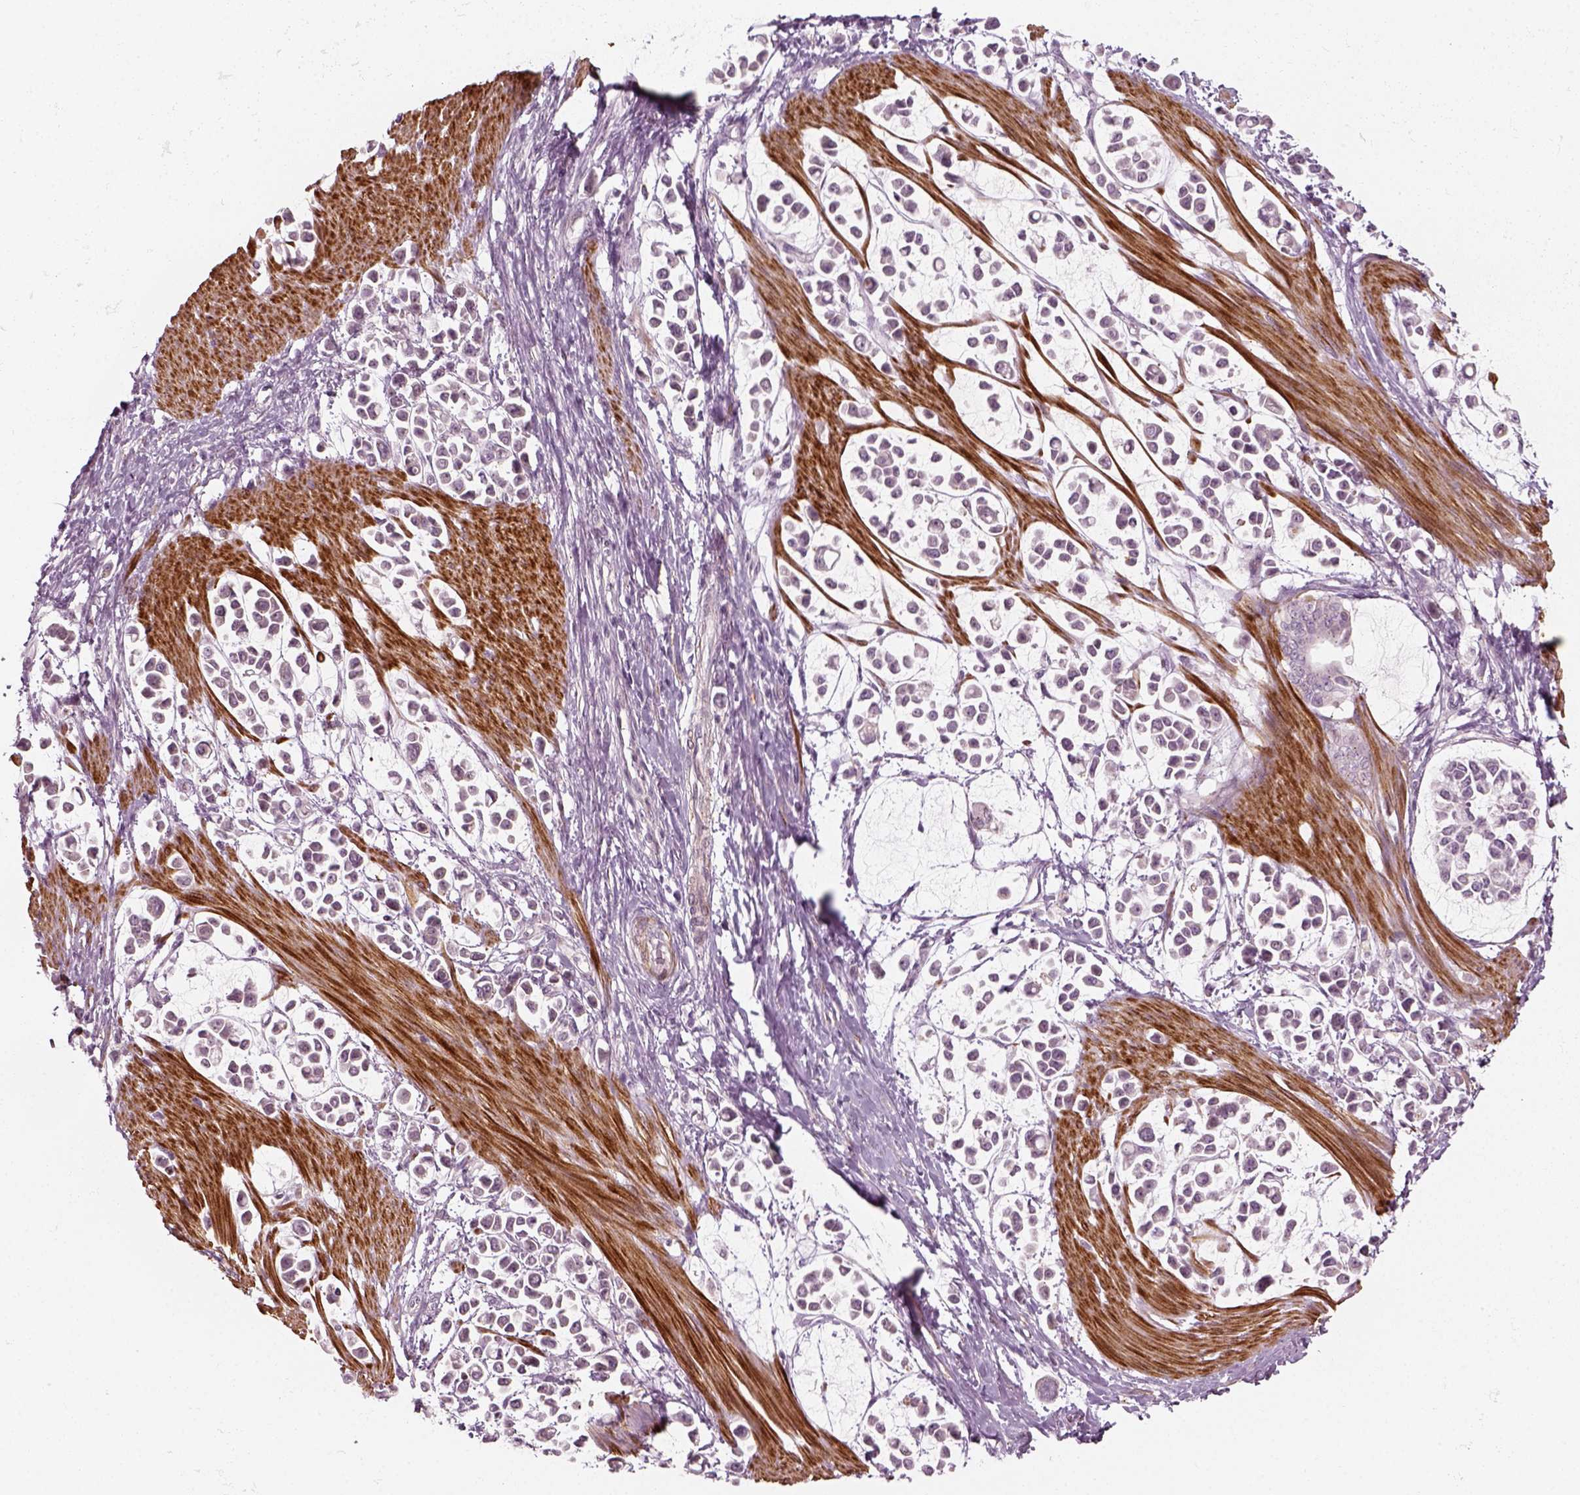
{"staining": {"intensity": "negative", "quantity": "none", "location": "none"}, "tissue": "stomach cancer", "cell_type": "Tumor cells", "image_type": "cancer", "snomed": [{"axis": "morphology", "description": "Adenocarcinoma, NOS"}, {"axis": "topography", "description": "Stomach"}], "caption": "Tumor cells are negative for brown protein staining in stomach cancer (adenocarcinoma).", "gene": "MLIP", "patient": {"sex": "male", "age": 82}}